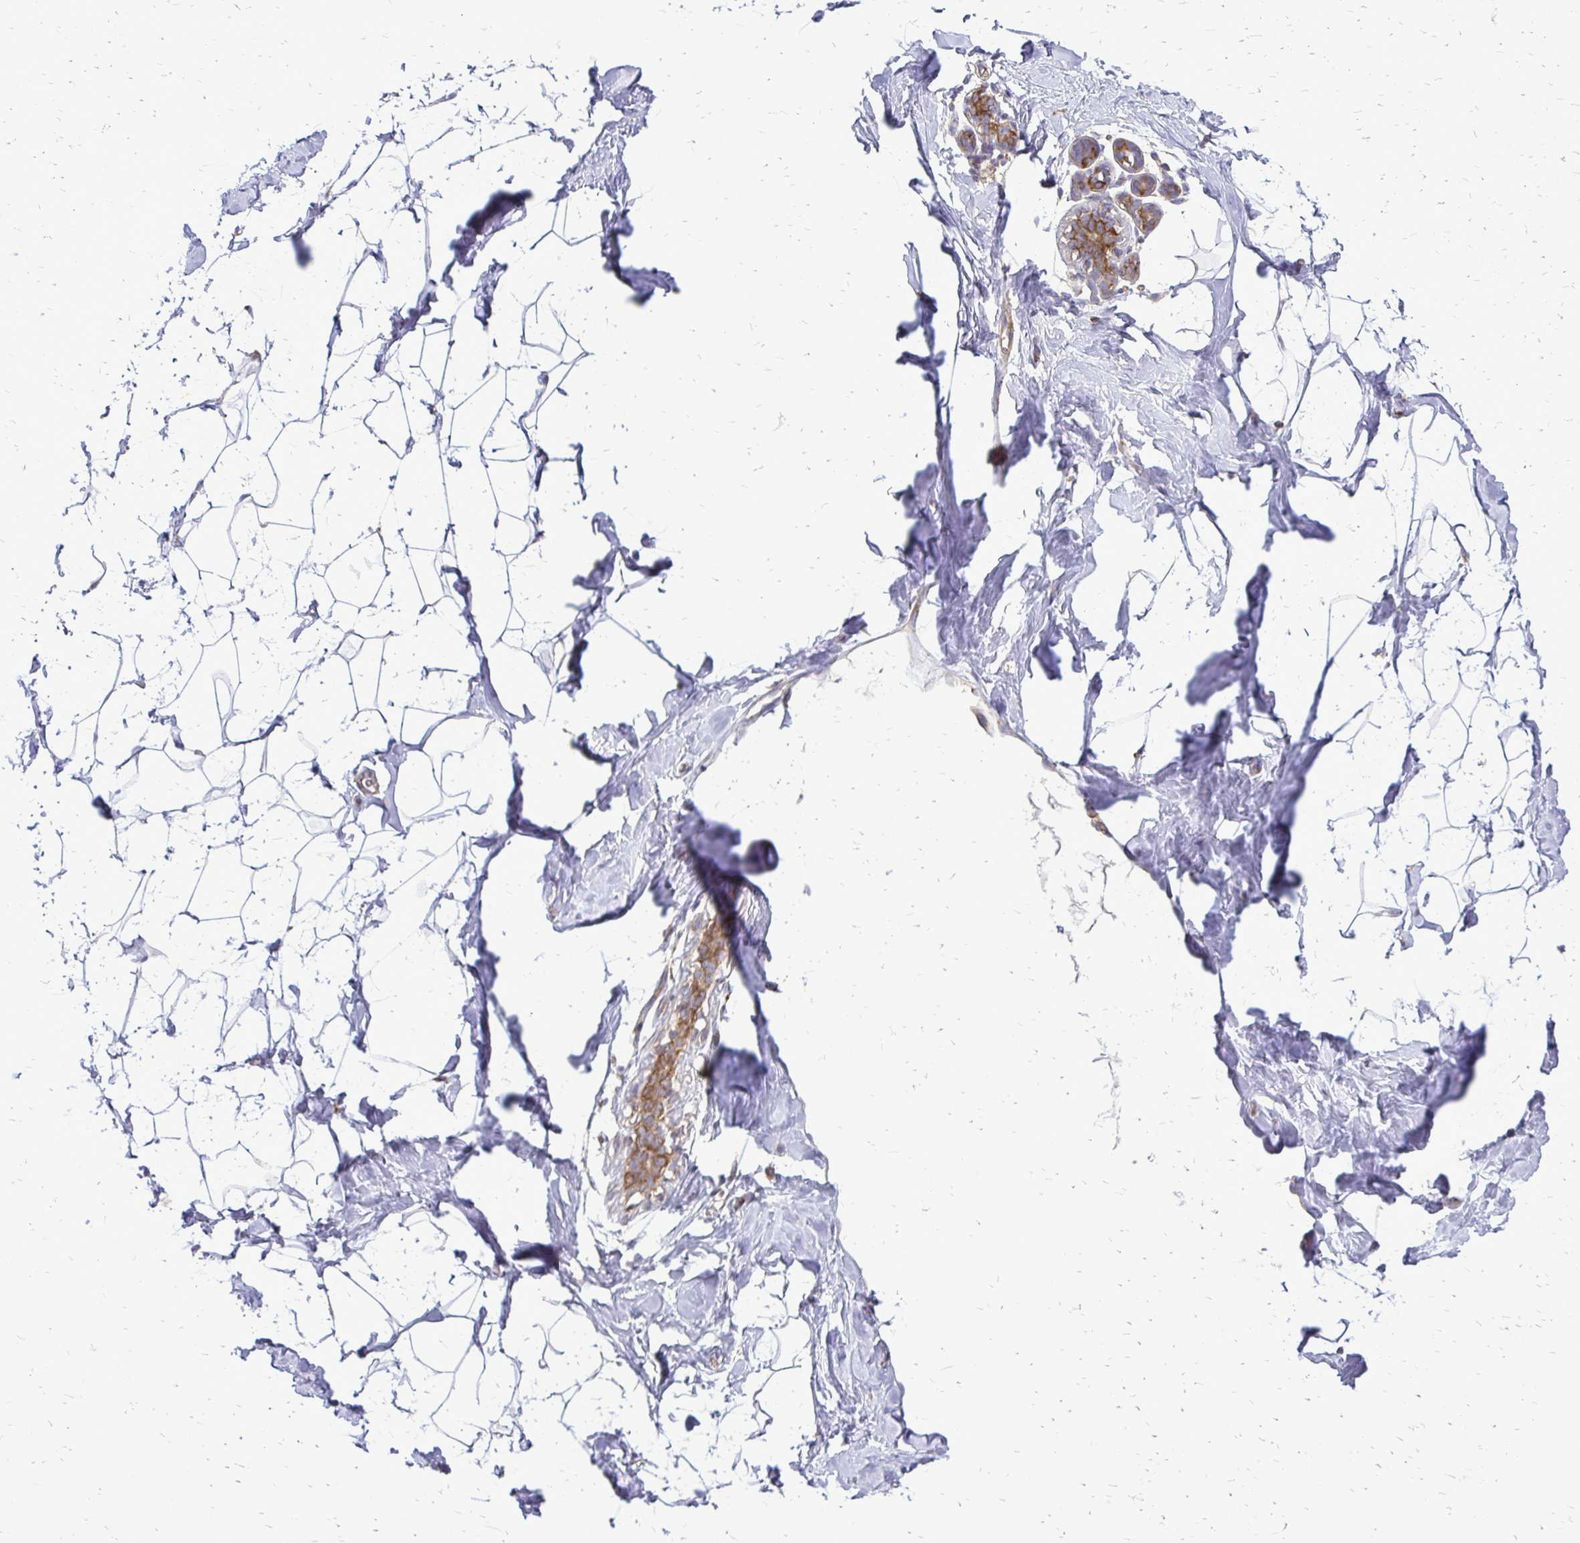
{"staining": {"intensity": "negative", "quantity": "none", "location": "none"}, "tissue": "breast", "cell_type": "Adipocytes", "image_type": "normal", "snomed": [{"axis": "morphology", "description": "Normal tissue, NOS"}, {"axis": "topography", "description": "Breast"}], "caption": "This is an IHC image of normal breast. There is no positivity in adipocytes.", "gene": "RPS3", "patient": {"sex": "female", "age": 32}}